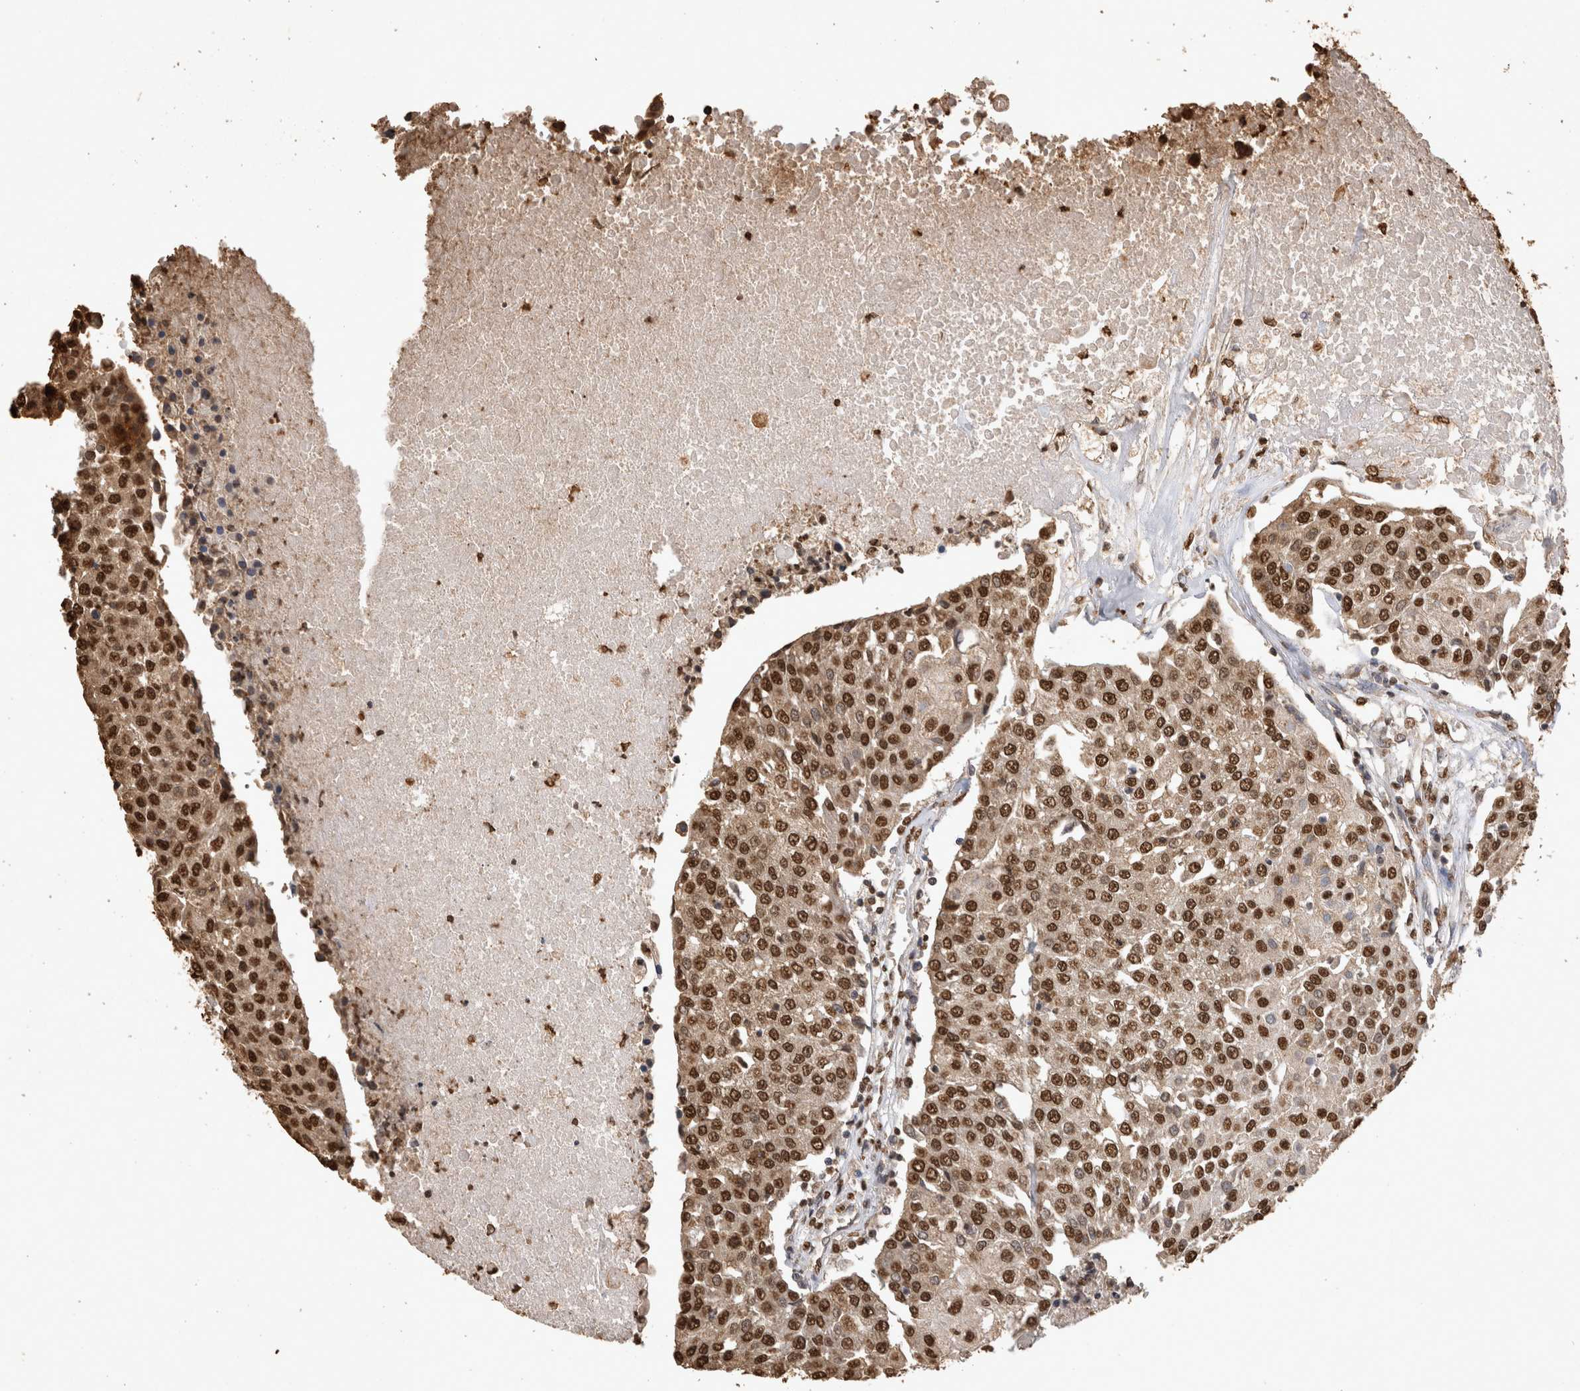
{"staining": {"intensity": "strong", "quantity": ">75%", "location": "nuclear"}, "tissue": "urothelial cancer", "cell_type": "Tumor cells", "image_type": "cancer", "snomed": [{"axis": "morphology", "description": "Urothelial carcinoma, High grade"}, {"axis": "topography", "description": "Urinary bladder"}], "caption": "This is an image of immunohistochemistry staining of urothelial cancer, which shows strong staining in the nuclear of tumor cells.", "gene": "OAS2", "patient": {"sex": "female", "age": 85}}